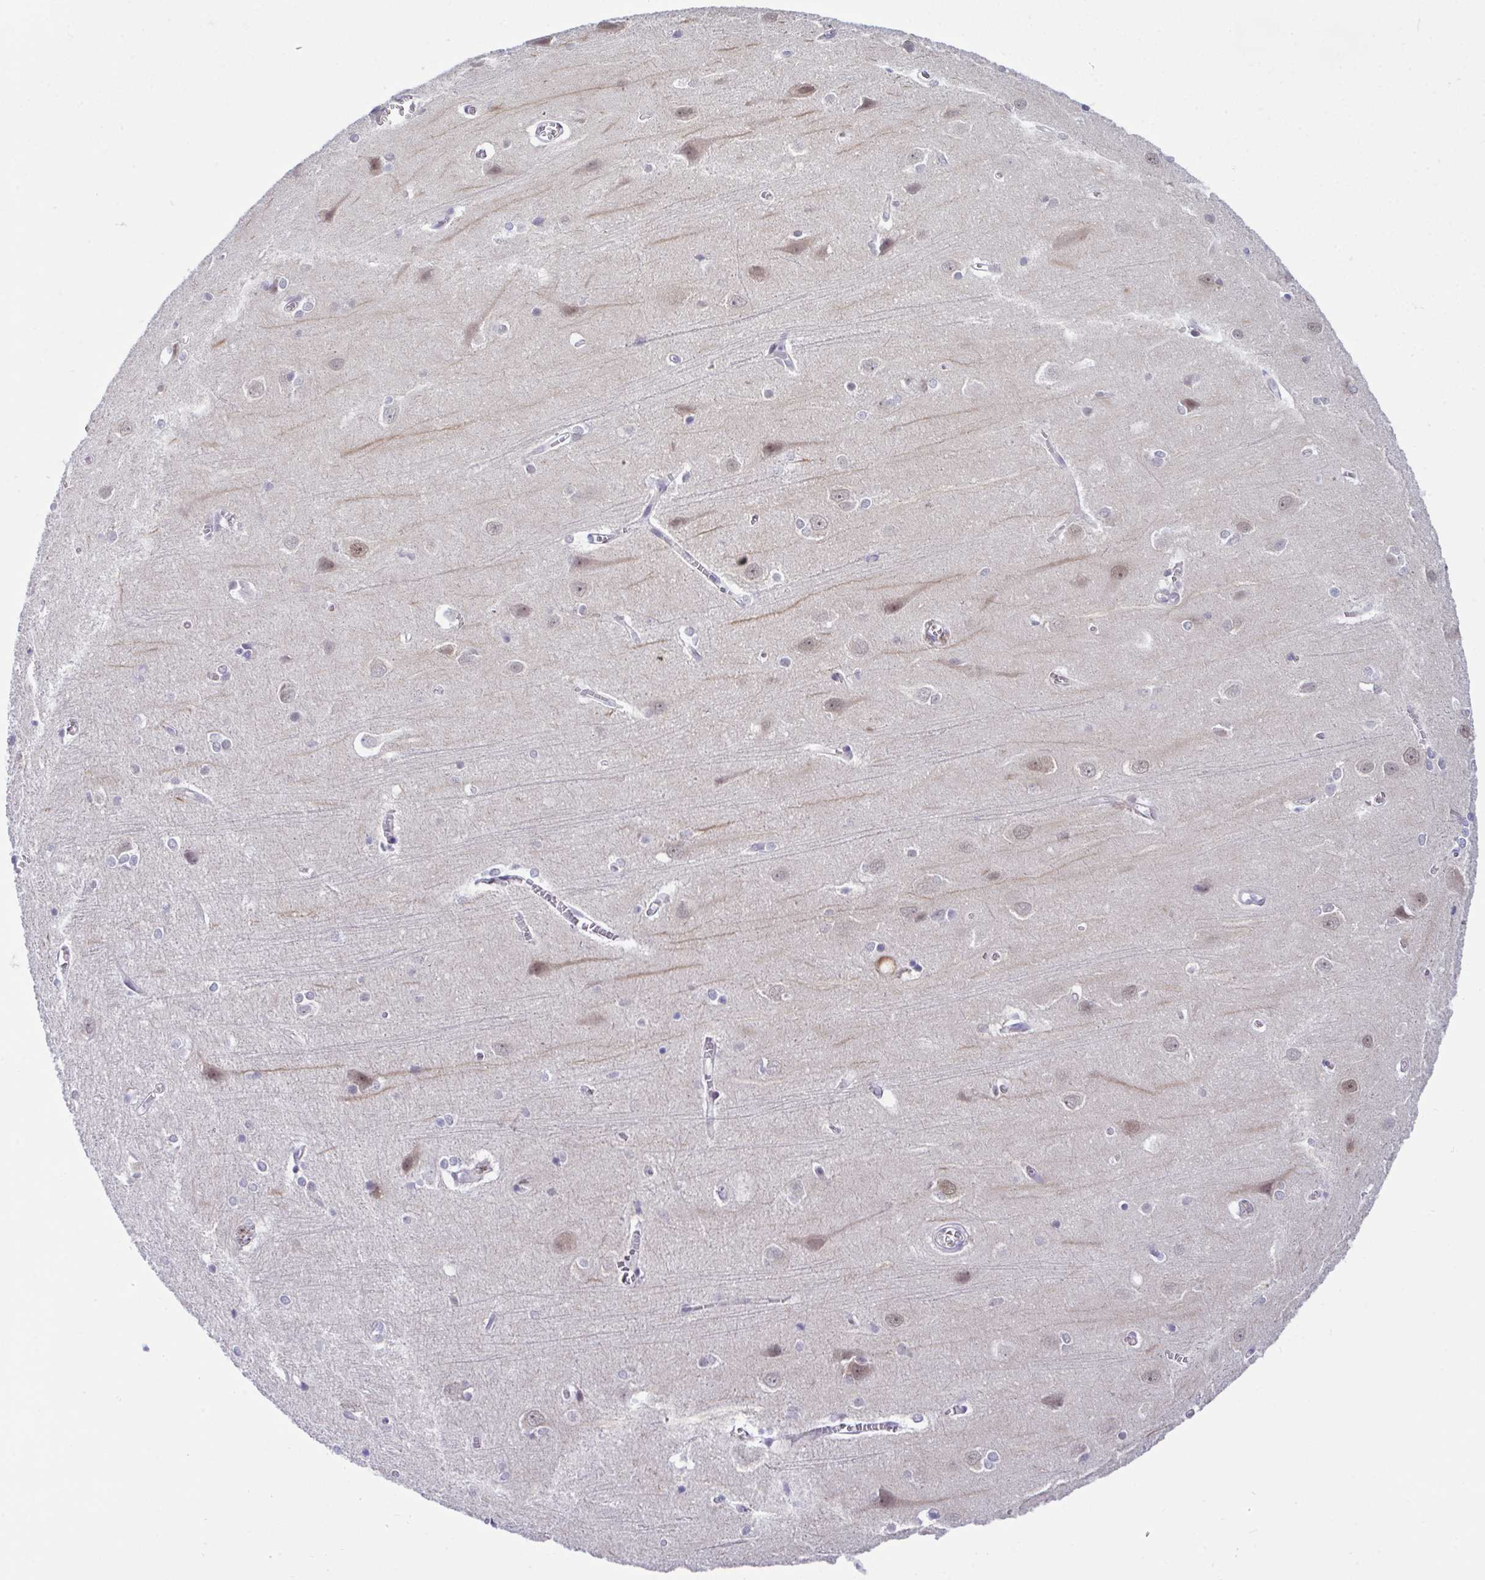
{"staining": {"intensity": "negative", "quantity": "none", "location": "none"}, "tissue": "cerebral cortex", "cell_type": "Endothelial cells", "image_type": "normal", "snomed": [{"axis": "morphology", "description": "Normal tissue, NOS"}, {"axis": "topography", "description": "Cerebral cortex"}], "caption": "Immunohistochemistry micrograph of normal cerebral cortex: cerebral cortex stained with DAB (3,3'-diaminobenzidine) displays no significant protein positivity in endothelial cells.", "gene": "USP35", "patient": {"sex": "male", "age": 37}}